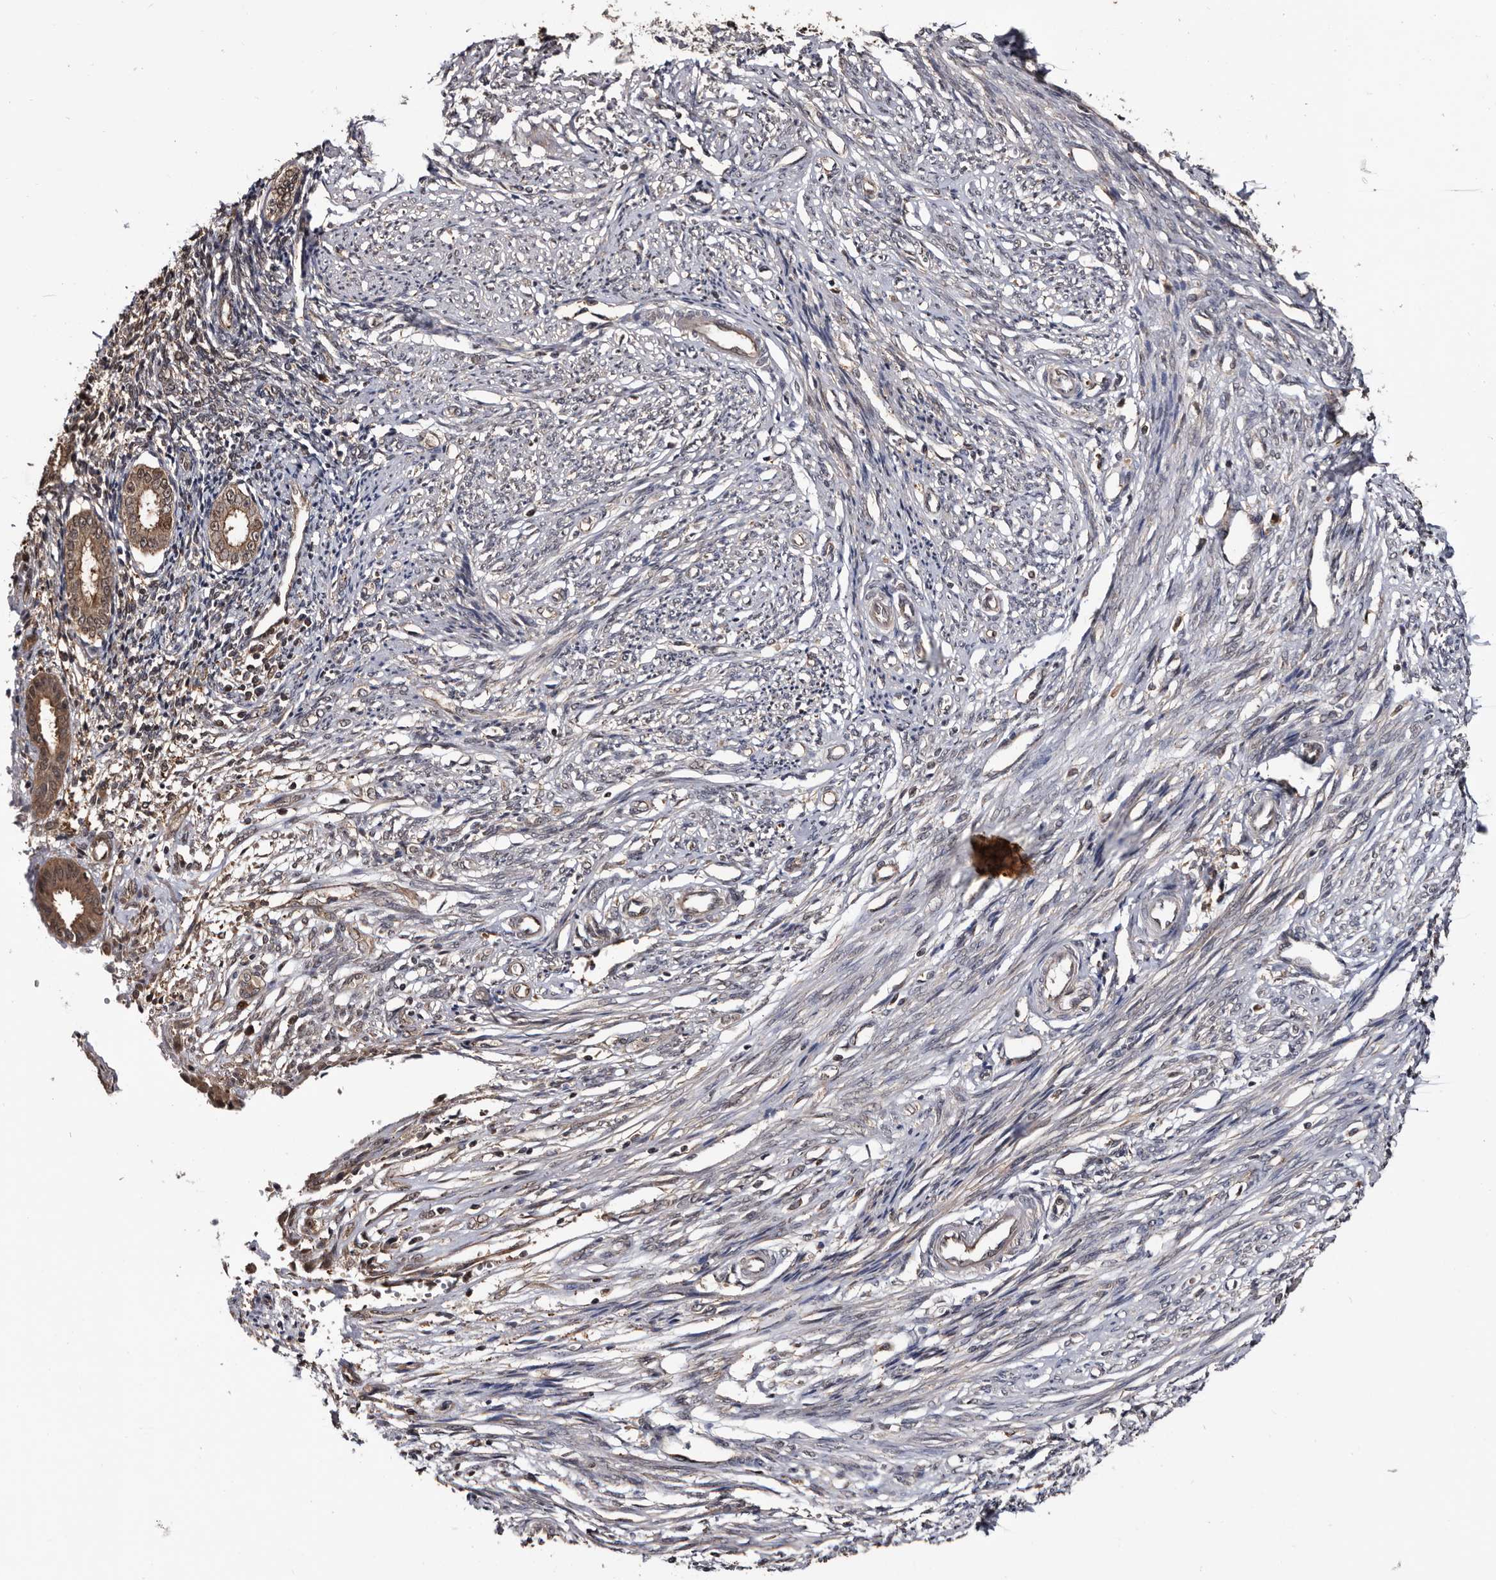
{"staining": {"intensity": "moderate", "quantity": "<25%", "location": "cytoplasmic/membranous"}, "tissue": "endometrium", "cell_type": "Cells in endometrial stroma", "image_type": "normal", "snomed": [{"axis": "morphology", "description": "Normal tissue, NOS"}, {"axis": "topography", "description": "Endometrium"}], "caption": "Human endometrium stained for a protein (brown) displays moderate cytoplasmic/membranous positive expression in about <25% of cells in endometrial stroma.", "gene": "TTI2", "patient": {"sex": "female", "age": 56}}